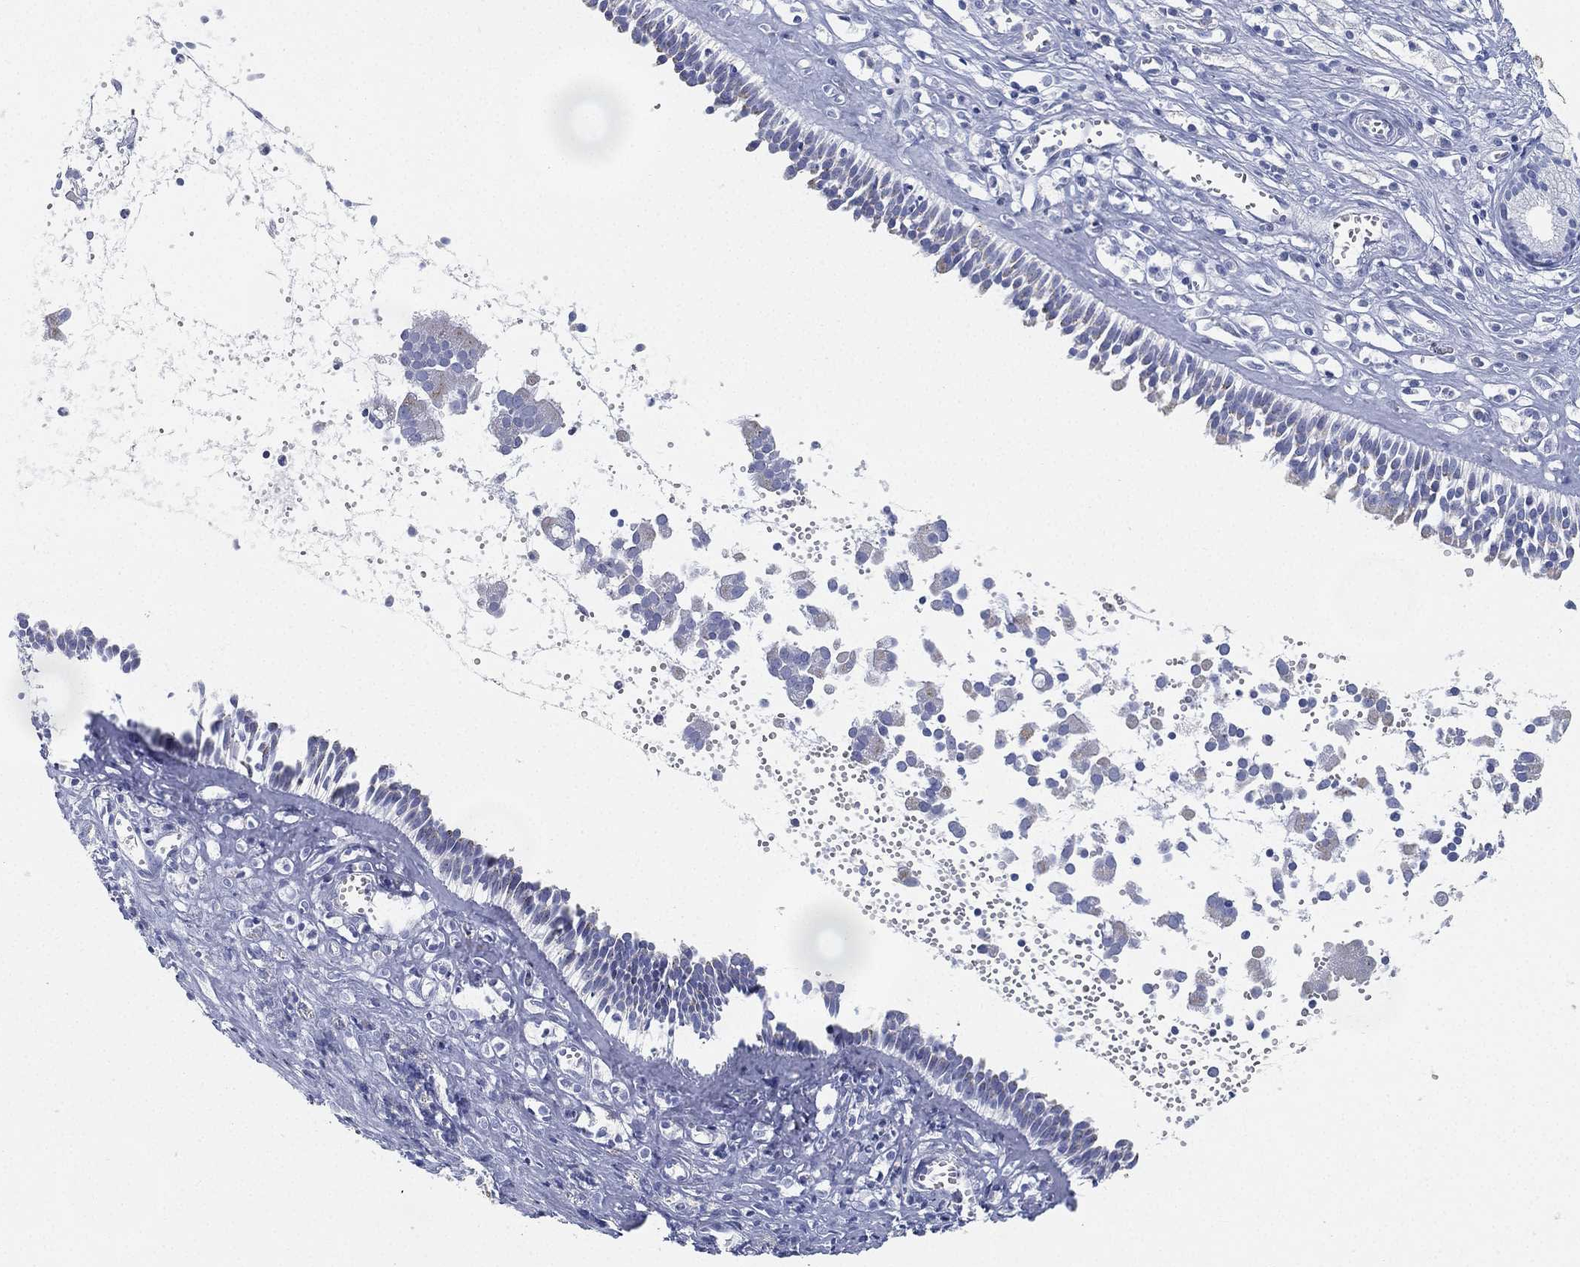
{"staining": {"intensity": "negative", "quantity": "none", "location": "none"}, "tissue": "nasopharynx", "cell_type": "Respiratory epithelial cells", "image_type": "normal", "snomed": [{"axis": "morphology", "description": "Normal tissue, NOS"}, {"axis": "topography", "description": "Nasopharynx"}], "caption": "A photomicrograph of human nasopharynx is negative for staining in respiratory epithelial cells. The staining was performed using DAB to visualize the protein expression in brown, while the nuclei were stained in blue with hematoxylin (Magnification: 20x).", "gene": "GPR61", "patient": {"sex": "male", "age": 61}}